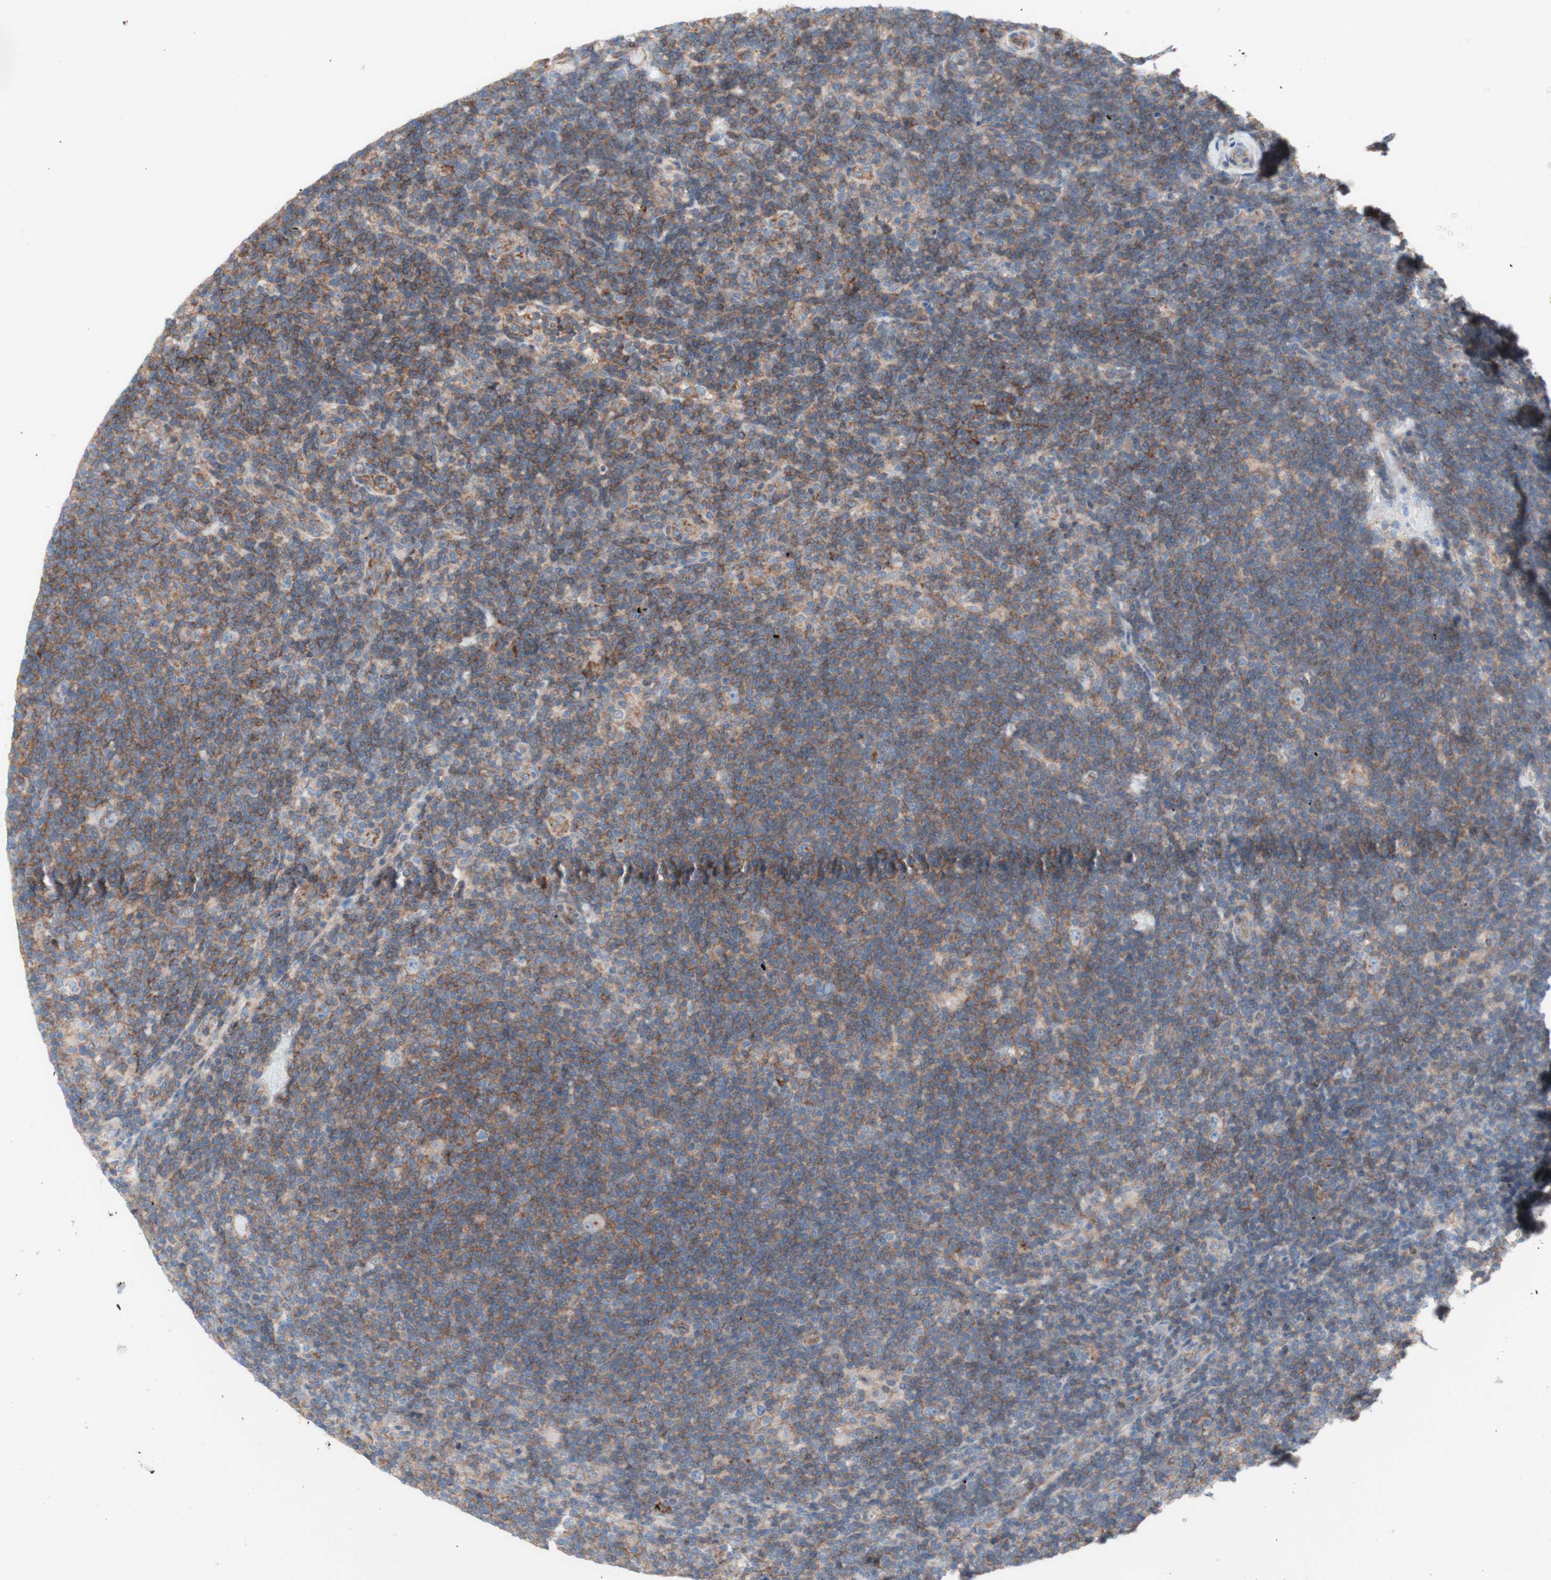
{"staining": {"intensity": "negative", "quantity": "none", "location": "none"}, "tissue": "lymphoma", "cell_type": "Tumor cells", "image_type": "cancer", "snomed": [{"axis": "morphology", "description": "Hodgkin's disease, NOS"}, {"axis": "topography", "description": "Lymph node"}], "caption": "A histopathology image of human lymphoma is negative for staining in tumor cells. Brightfield microscopy of immunohistochemistry stained with DAB (brown) and hematoxylin (blue), captured at high magnification.", "gene": "CD46", "patient": {"sex": "female", "age": 57}}